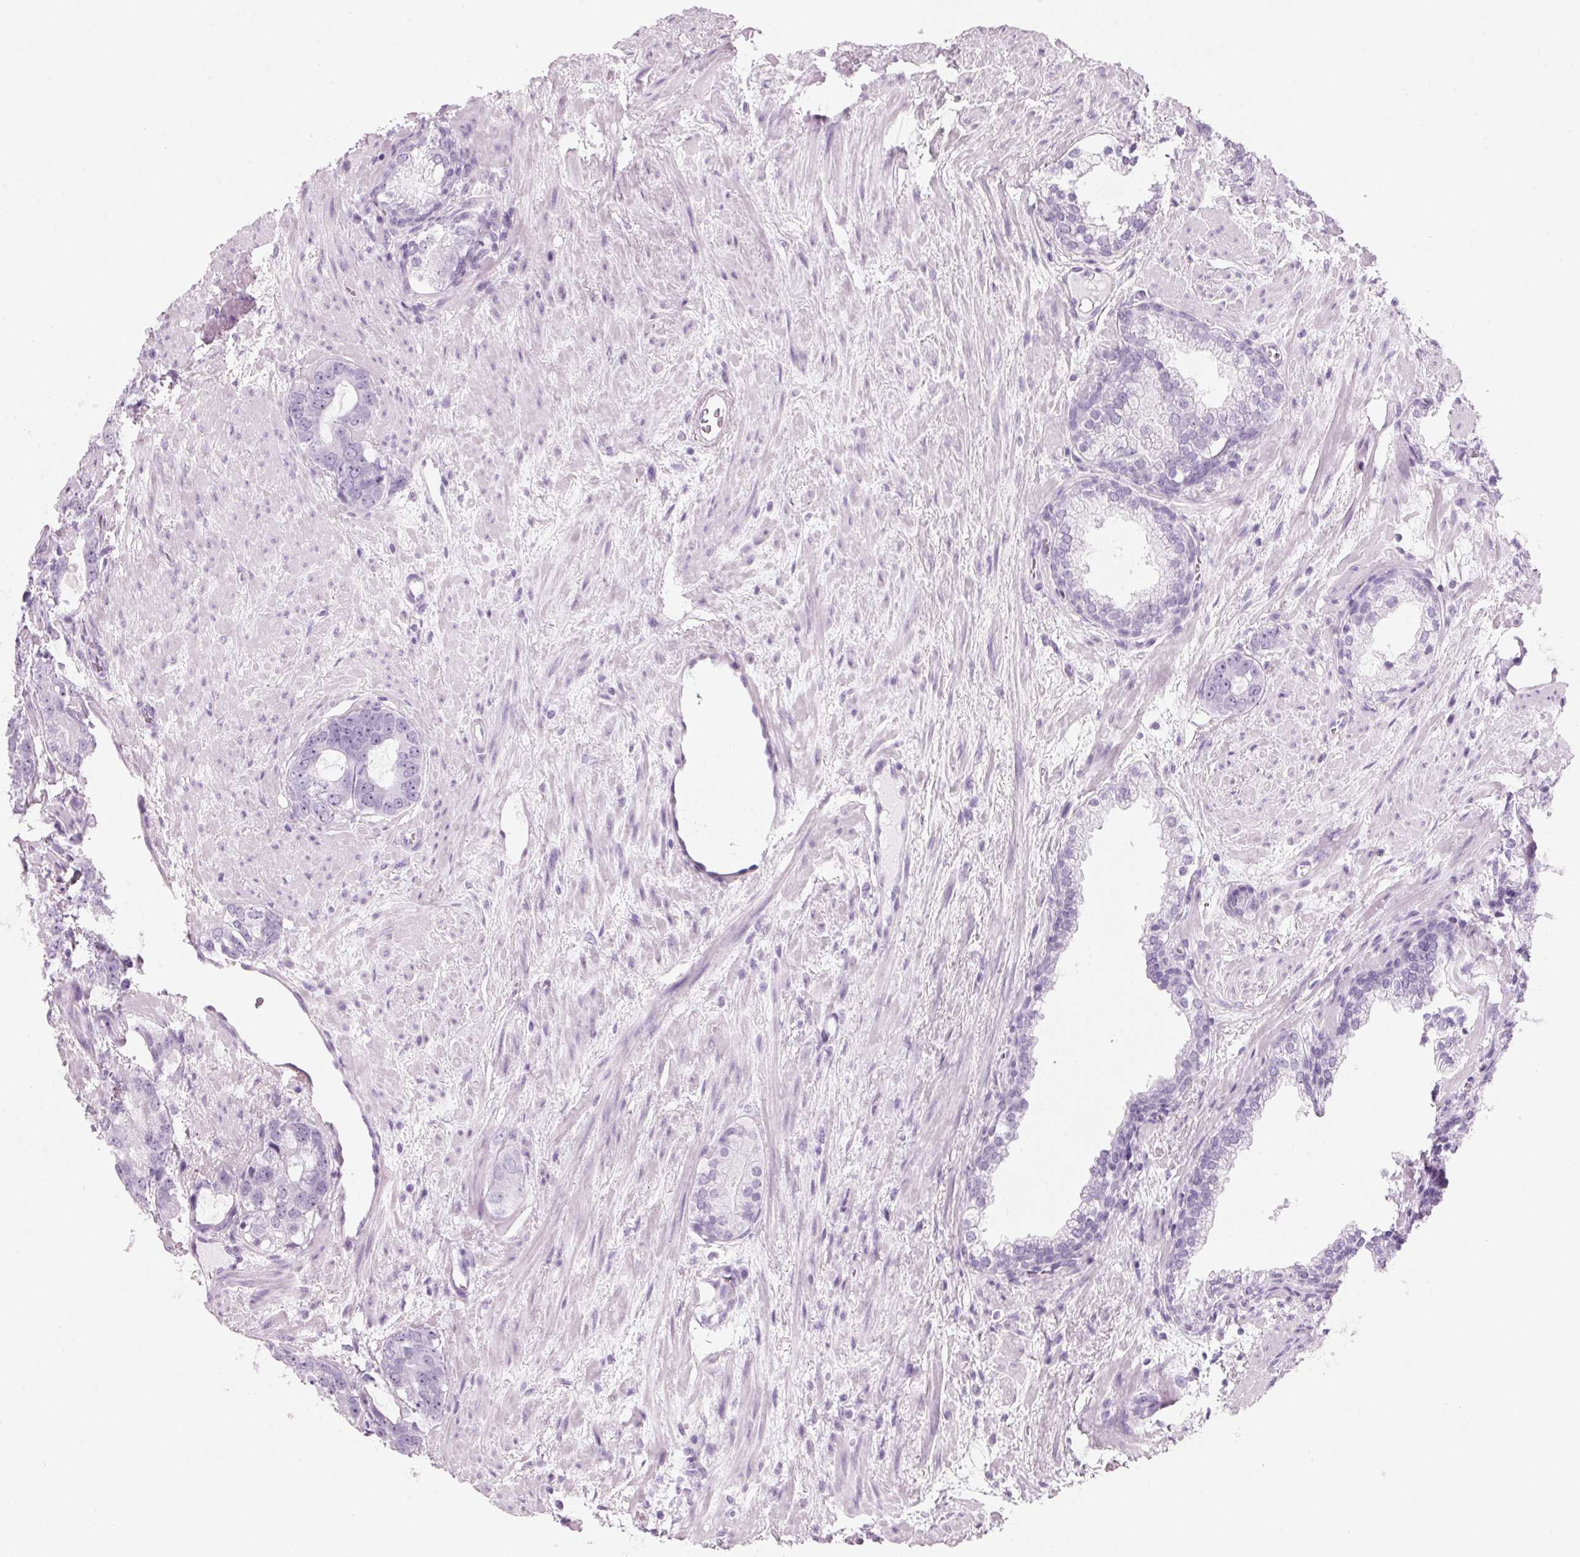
{"staining": {"intensity": "negative", "quantity": "none", "location": "none"}, "tissue": "prostate cancer", "cell_type": "Tumor cells", "image_type": "cancer", "snomed": [{"axis": "morphology", "description": "Adenocarcinoma, High grade"}, {"axis": "topography", "description": "Prostate"}], "caption": "DAB (3,3'-diaminobenzidine) immunohistochemical staining of human prostate cancer exhibits no significant positivity in tumor cells. The staining was performed using DAB (3,3'-diaminobenzidine) to visualize the protein expression in brown, while the nuclei were stained in blue with hematoxylin (Magnification: 20x).", "gene": "DNTTIP2", "patient": {"sex": "male", "age": 75}}